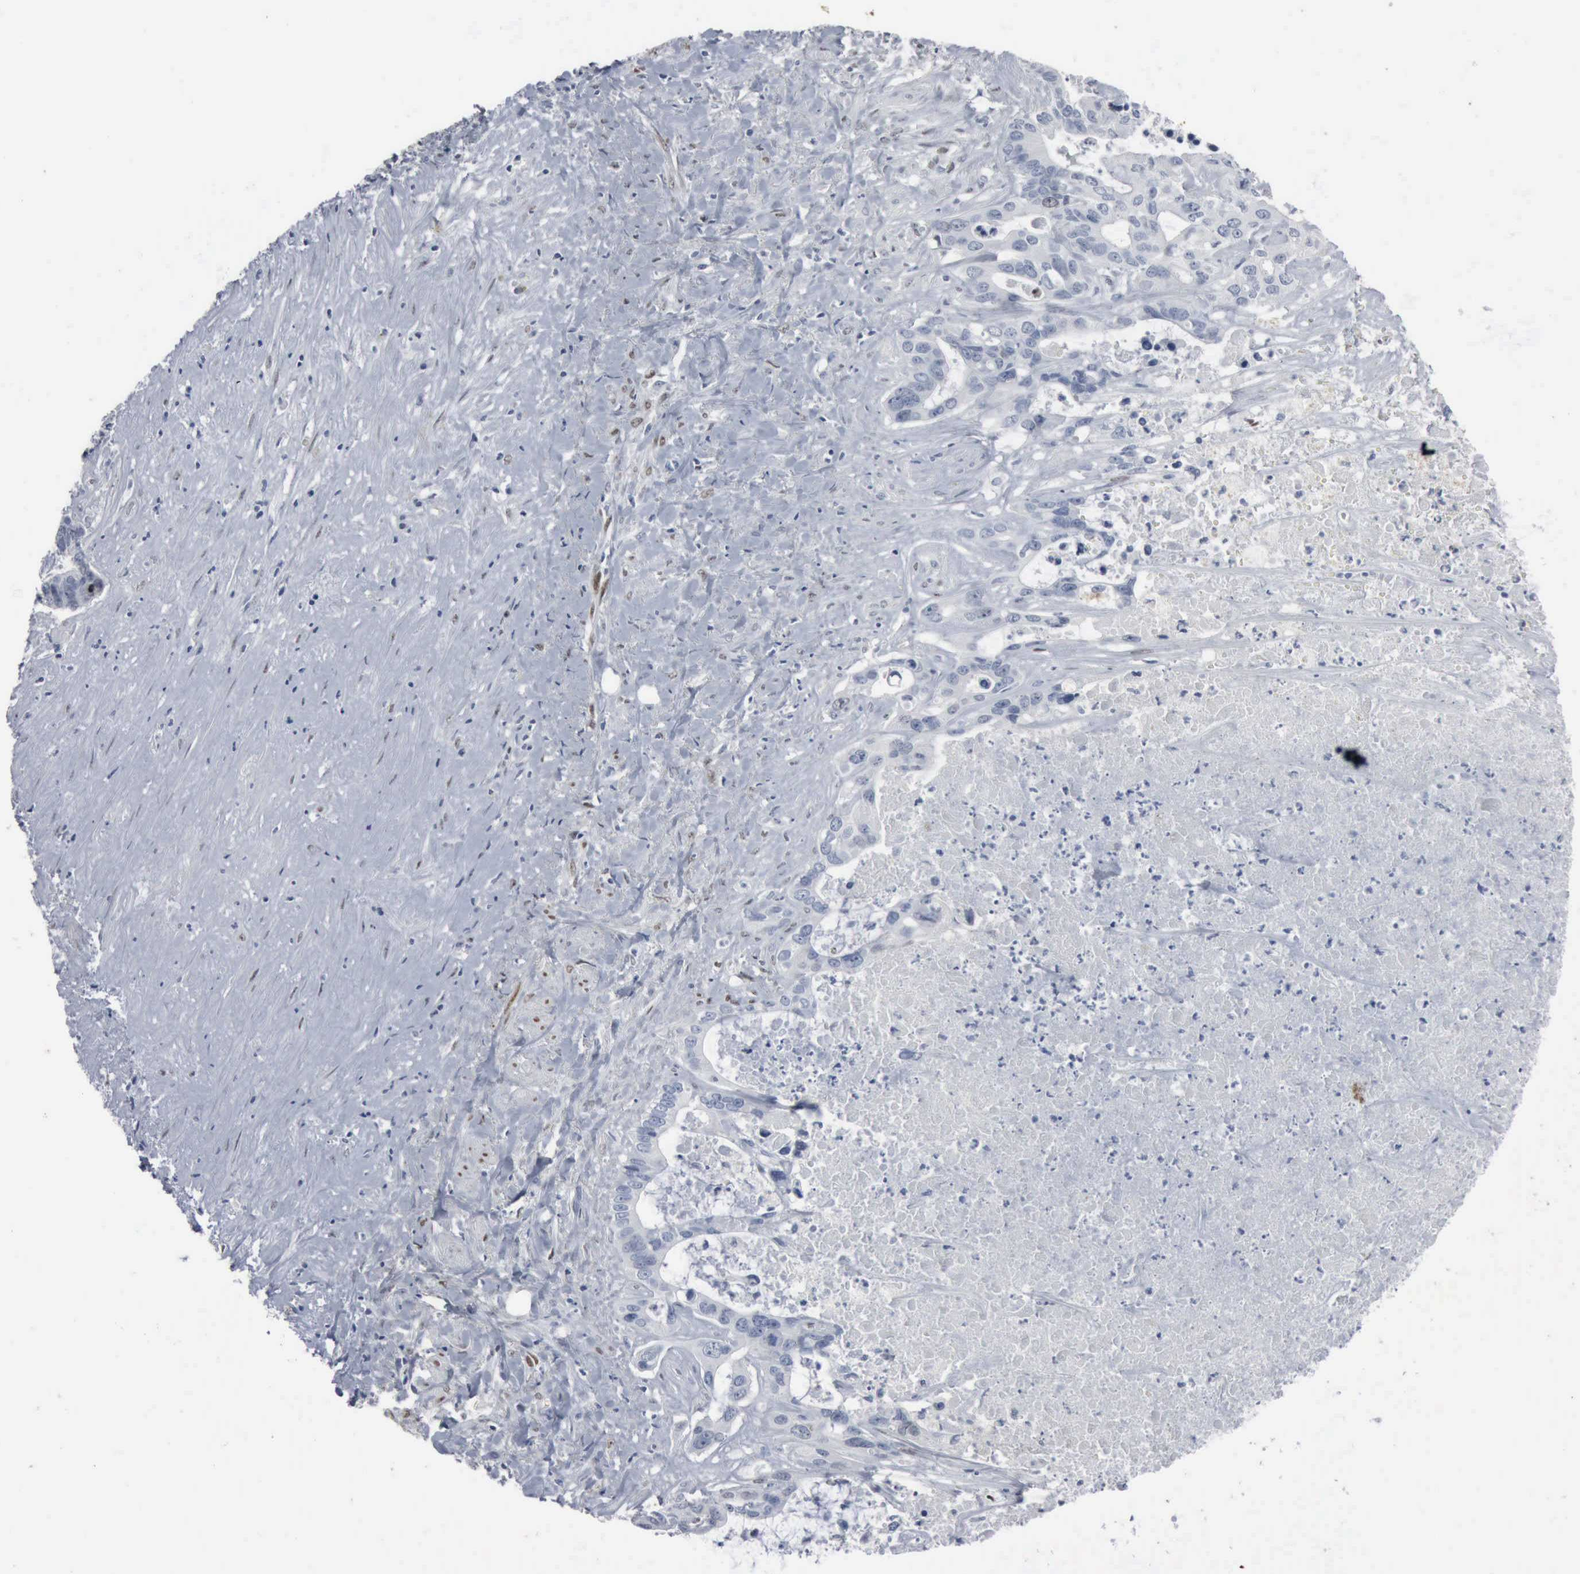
{"staining": {"intensity": "negative", "quantity": "none", "location": "none"}, "tissue": "liver cancer", "cell_type": "Tumor cells", "image_type": "cancer", "snomed": [{"axis": "morphology", "description": "Cholangiocarcinoma"}, {"axis": "topography", "description": "Liver"}], "caption": "A high-resolution histopathology image shows immunohistochemistry (IHC) staining of liver cholangiocarcinoma, which exhibits no significant expression in tumor cells.", "gene": "FGF2", "patient": {"sex": "female", "age": 65}}